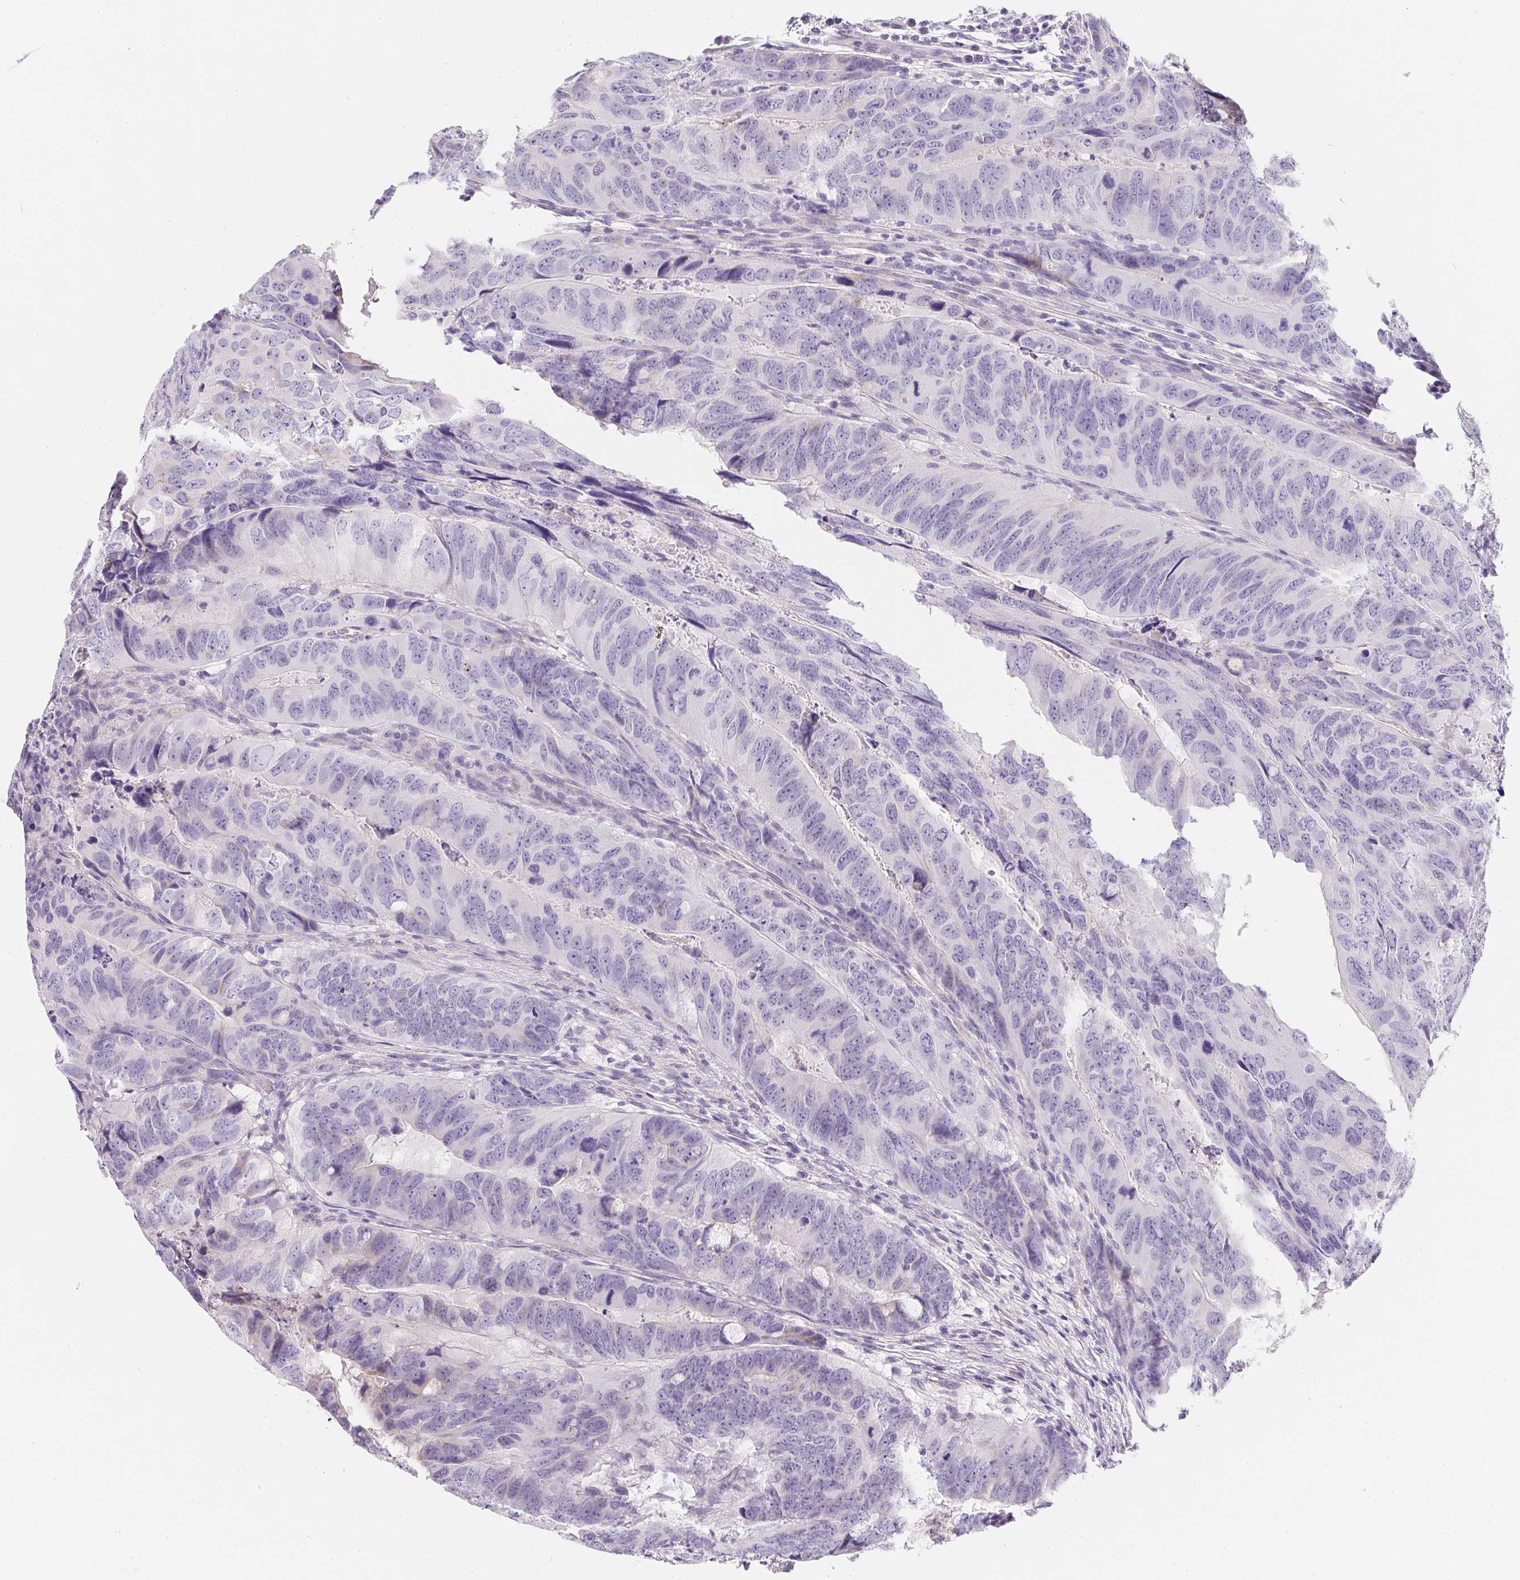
{"staining": {"intensity": "negative", "quantity": "none", "location": "none"}, "tissue": "colorectal cancer", "cell_type": "Tumor cells", "image_type": "cancer", "snomed": [{"axis": "morphology", "description": "Adenocarcinoma, NOS"}, {"axis": "topography", "description": "Colon"}], "caption": "Tumor cells show no significant protein positivity in adenocarcinoma (colorectal).", "gene": "MAP1A", "patient": {"sex": "male", "age": 79}}